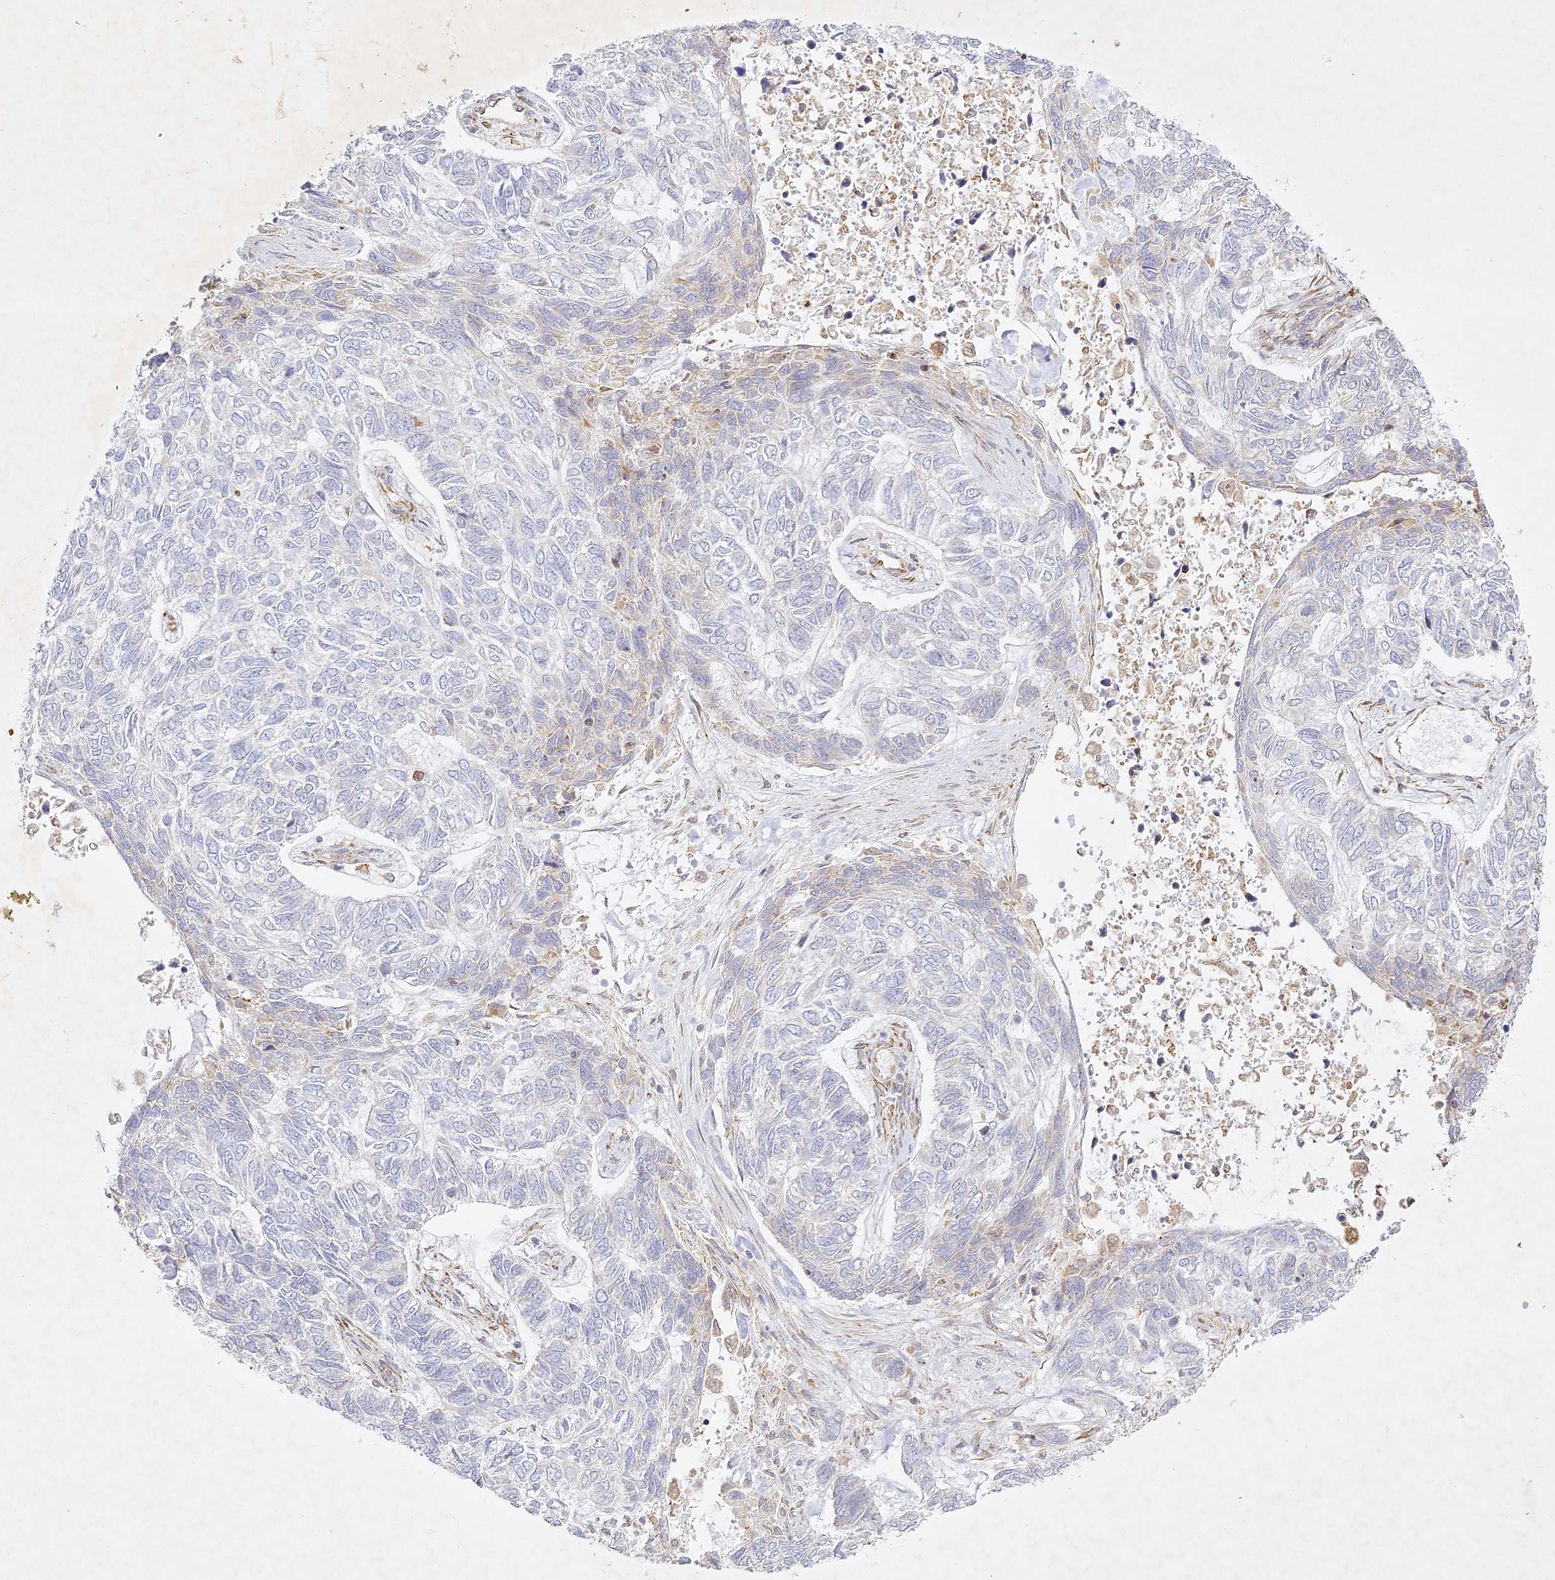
{"staining": {"intensity": "negative", "quantity": "none", "location": "none"}, "tissue": "skin cancer", "cell_type": "Tumor cells", "image_type": "cancer", "snomed": [{"axis": "morphology", "description": "Basal cell carcinoma"}, {"axis": "topography", "description": "Skin"}], "caption": "Image shows no protein staining in tumor cells of skin cancer (basal cell carcinoma) tissue. The staining was performed using DAB to visualize the protein expression in brown, while the nuclei were stained in blue with hematoxylin (Magnification: 20x).", "gene": "SLC30A5", "patient": {"sex": "female", "age": 65}}